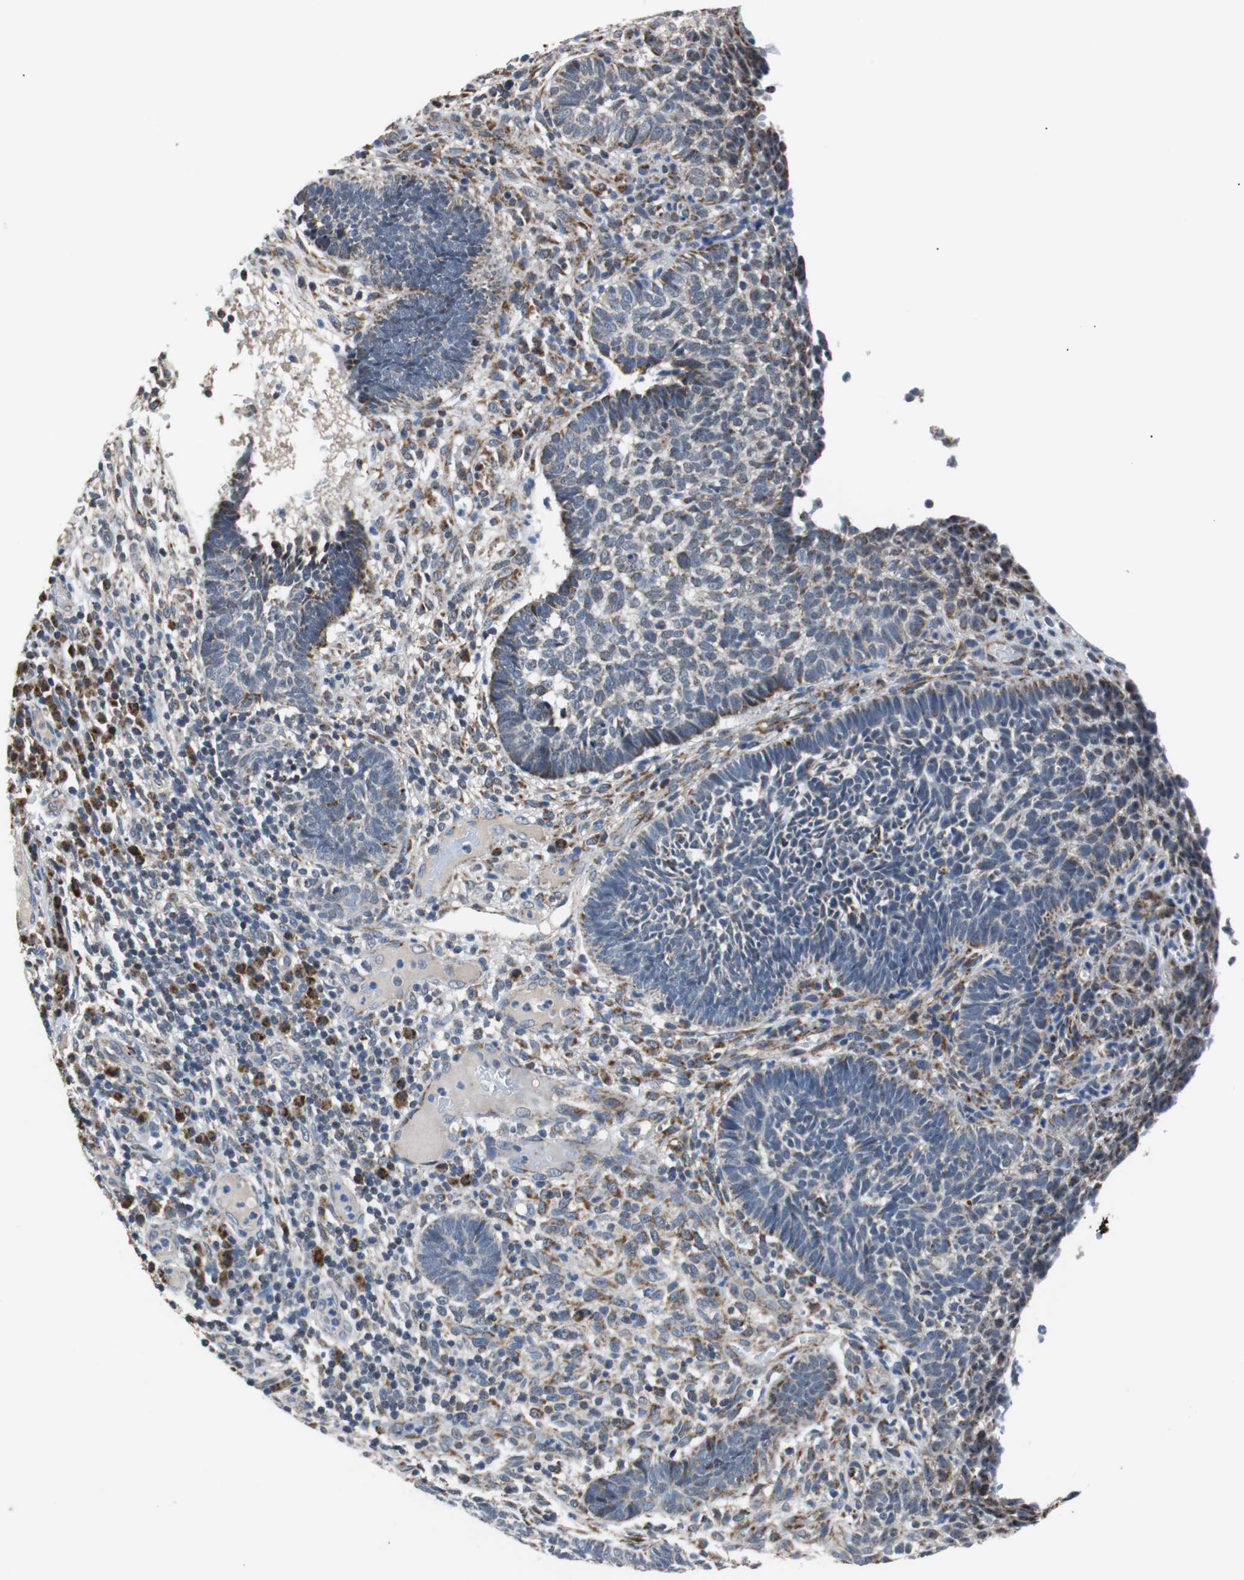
{"staining": {"intensity": "strong", "quantity": "<25%", "location": "cytoplasmic/membranous"}, "tissue": "skin cancer", "cell_type": "Tumor cells", "image_type": "cancer", "snomed": [{"axis": "morphology", "description": "Normal tissue, NOS"}, {"axis": "morphology", "description": "Basal cell carcinoma"}, {"axis": "topography", "description": "Skin"}], "caption": "Immunohistochemistry of skin basal cell carcinoma displays medium levels of strong cytoplasmic/membranous staining in about <25% of tumor cells. The staining is performed using DAB brown chromogen to label protein expression. The nuclei are counter-stained blue using hematoxylin.", "gene": "PITRM1", "patient": {"sex": "male", "age": 87}}